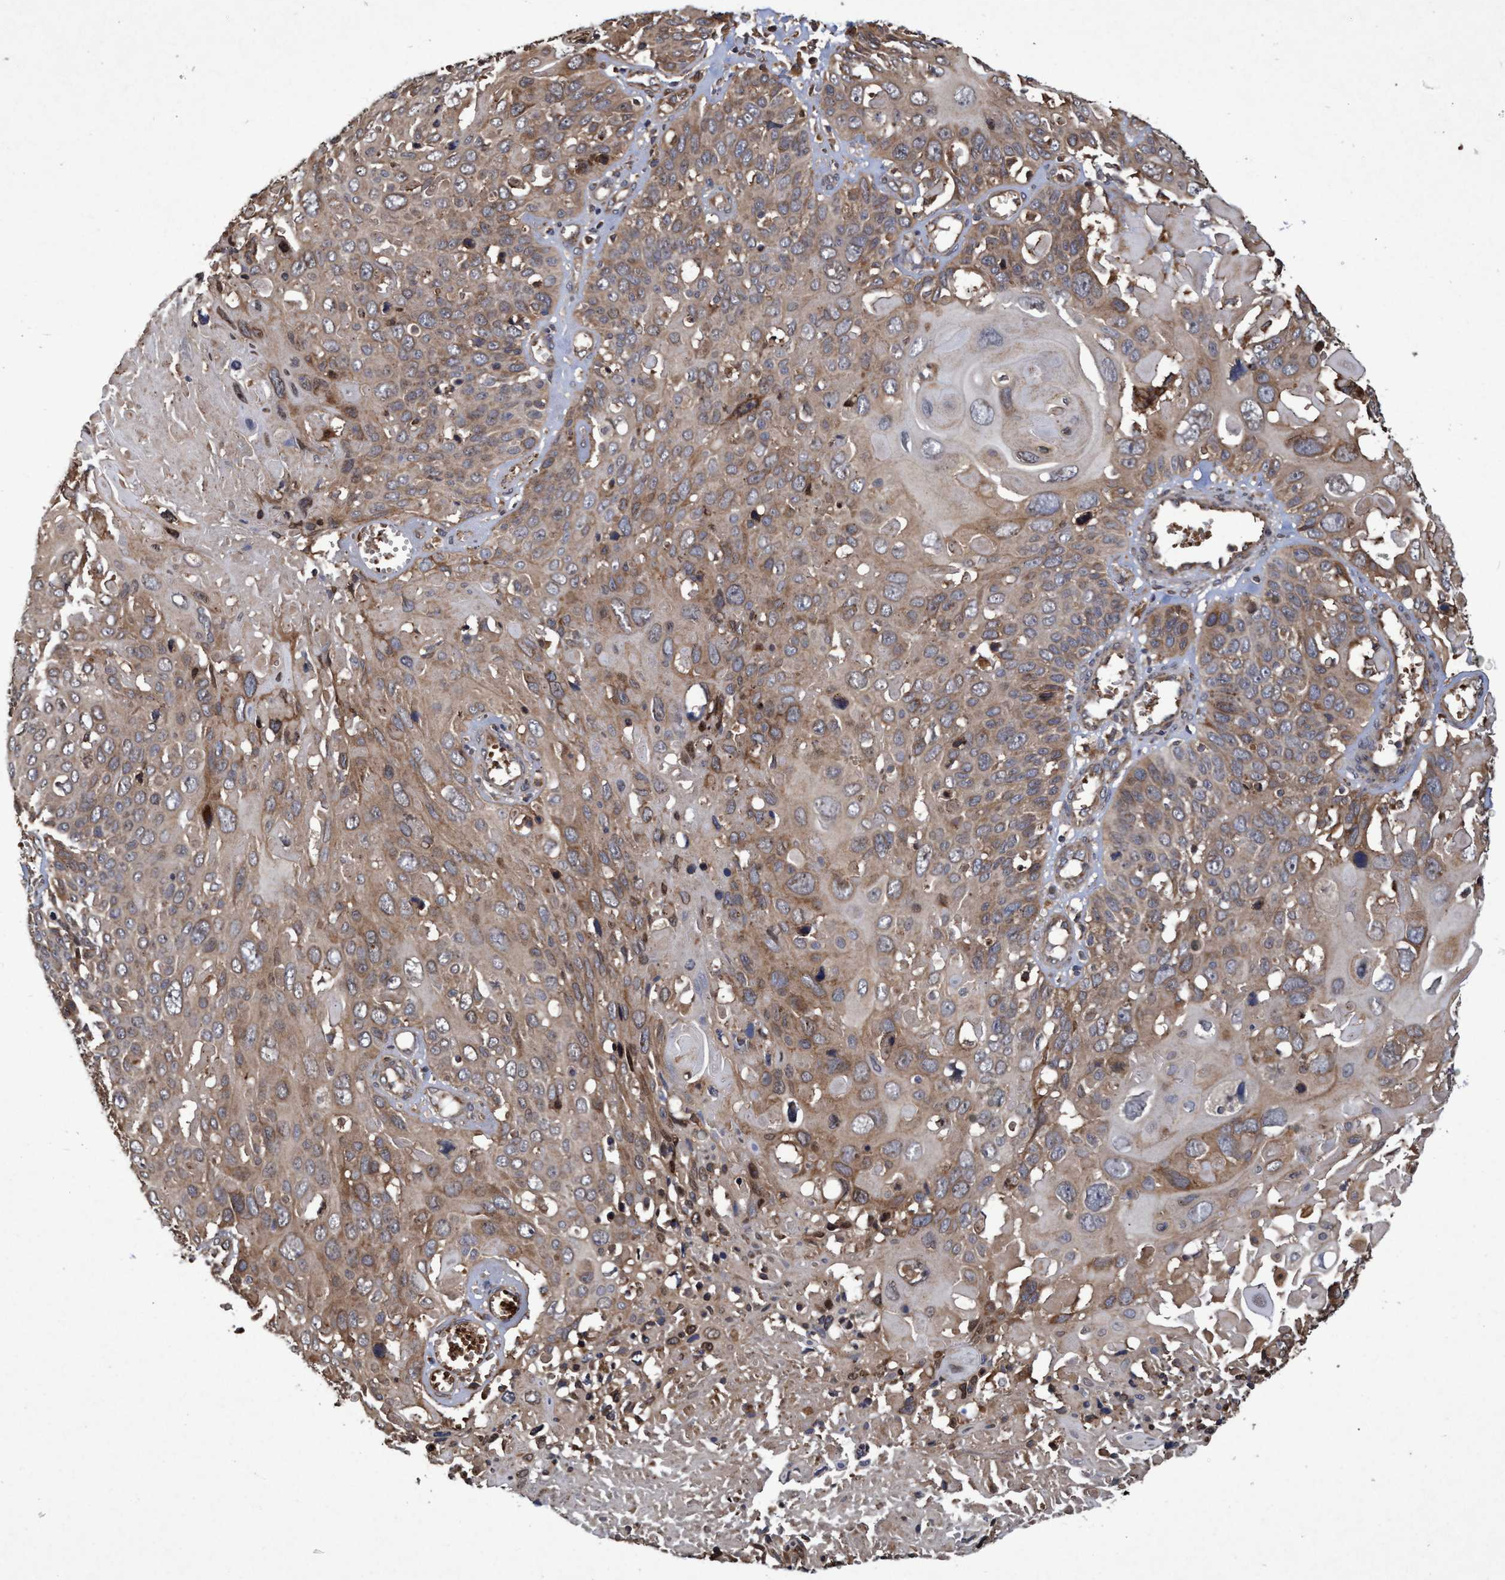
{"staining": {"intensity": "moderate", "quantity": ">75%", "location": "cytoplasmic/membranous"}, "tissue": "cervical cancer", "cell_type": "Tumor cells", "image_type": "cancer", "snomed": [{"axis": "morphology", "description": "Squamous cell carcinoma, NOS"}, {"axis": "topography", "description": "Cervix"}], "caption": "Immunohistochemical staining of cervical cancer (squamous cell carcinoma) demonstrates medium levels of moderate cytoplasmic/membranous protein expression in approximately >75% of tumor cells.", "gene": "CHMP6", "patient": {"sex": "female", "age": 74}}